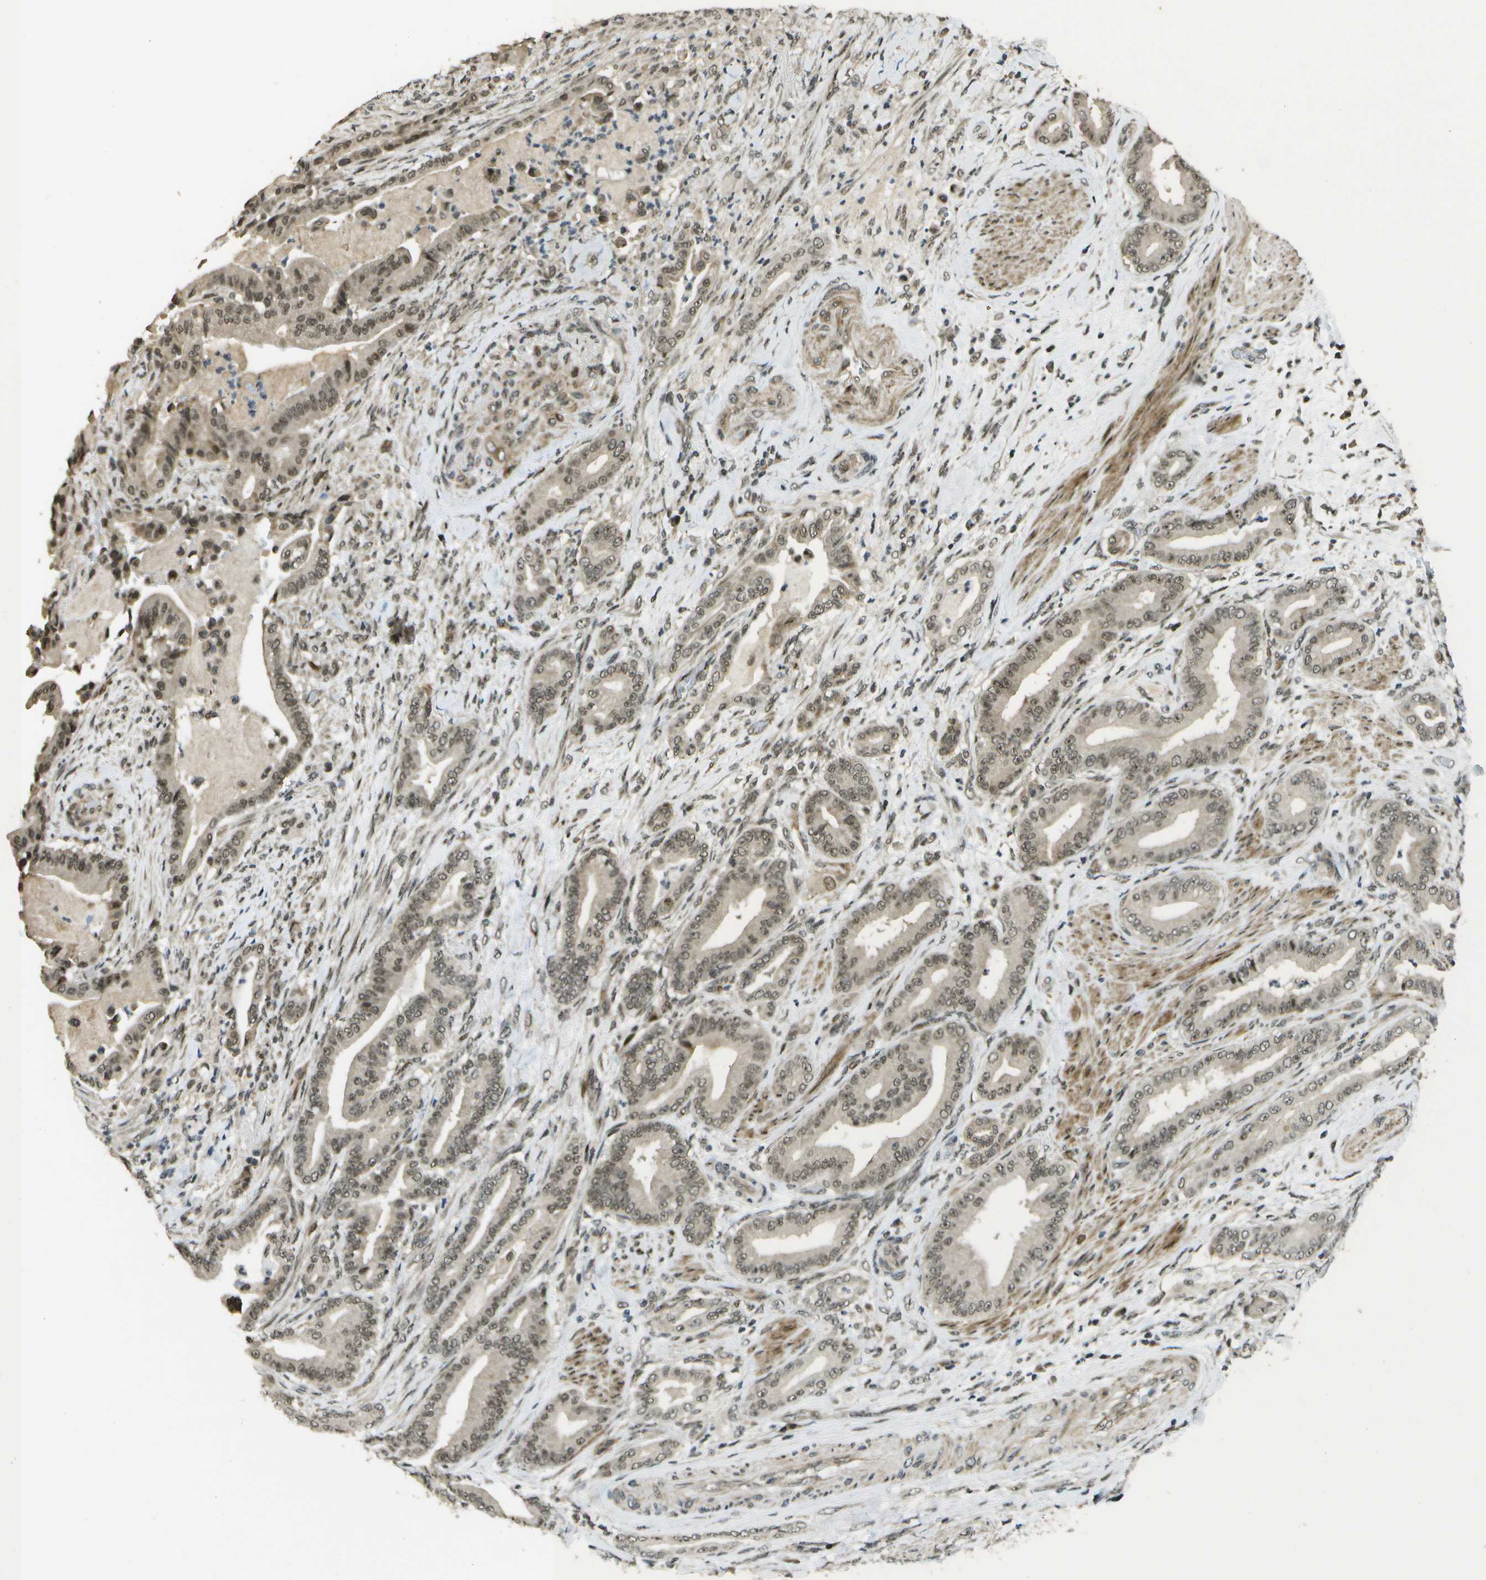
{"staining": {"intensity": "weak", "quantity": ">75%", "location": "cytoplasmic/membranous,nuclear"}, "tissue": "pancreatic cancer", "cell_type": "Tumor cells", "image_type": "cancer", "snomed": [{"axis": "morphology", "description": "Normal tissue, NOS"}, {"axis": "morphology", "description": "Adenocarcinoma, NOS"}, {"axis": "topography", "description": "Pancreas"}], "caption": "Pancreatic cancer (adenocarcinoma) stained for a protein (brown) demonstrates weak cytoplasmic/membranous and nuclear positive positivity in approximately >75% of tumor cells.", "gene": "KAT5", "patient": {"sex": "male", "age": 63}}